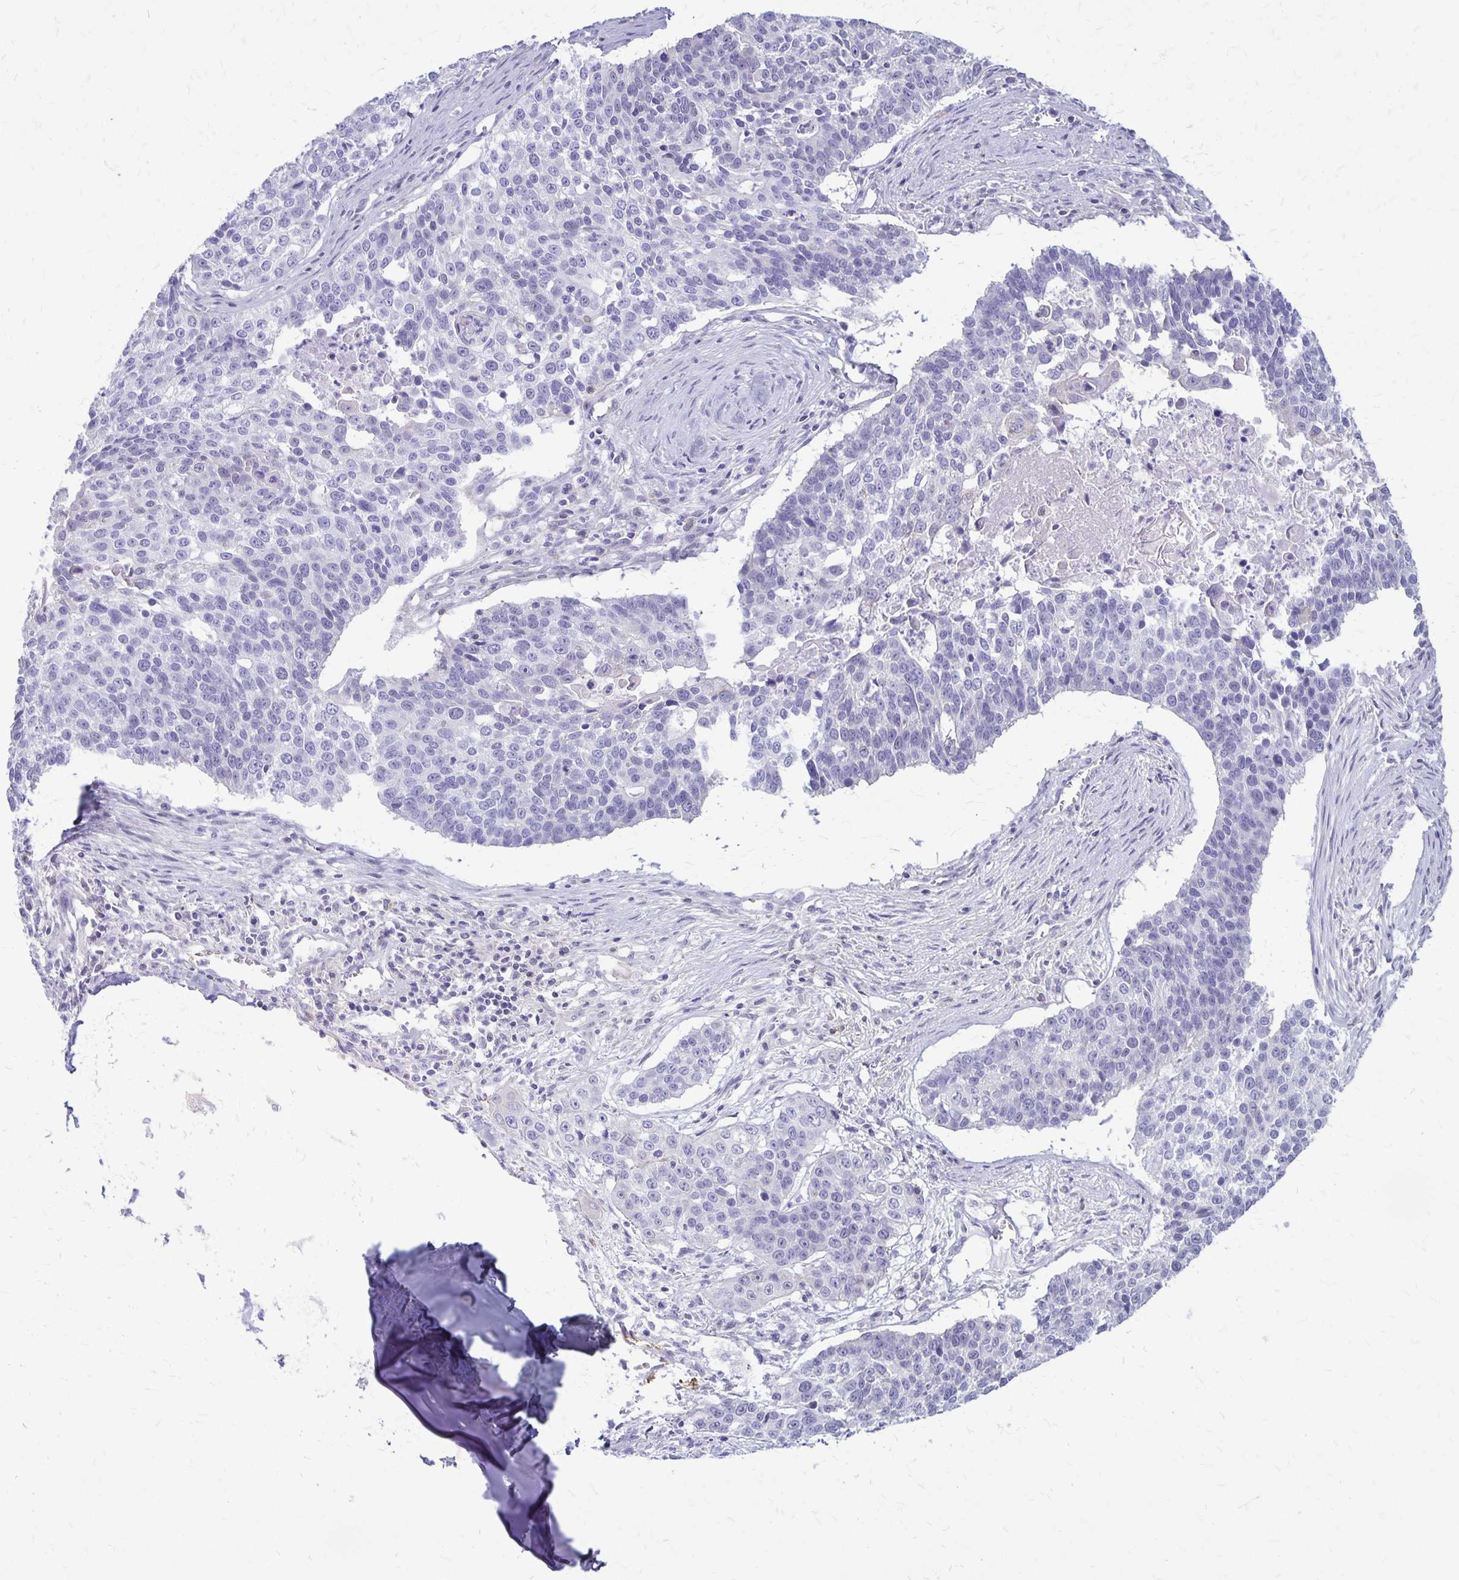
{"staining": {"intensity": "negative", "quantity": "none", "location": "none"}, "tissue": "lung cancer", "cell_type": "Tumor cells", "image_type": "cancer", "snomed": [{"axis": "morphology", "description": "Squamous cell carcinoma, NOS"}, {"axis": "morphology", "description": "Squamous cell carcinoma, metastatic, NOS"}, {"axis": "topography", "description": "Lung"}, {"axis": "topography", "description": "Pleura, NOS"}], "caption": "DAB (3,3'-diaminobenzidine) immunohistochemical staining of metastatic squamous cell carcinoma (lung) reveals no significant staining in tumor cells.", "gene": "GP9", "patient": {"sex": "male", "age": 72}}